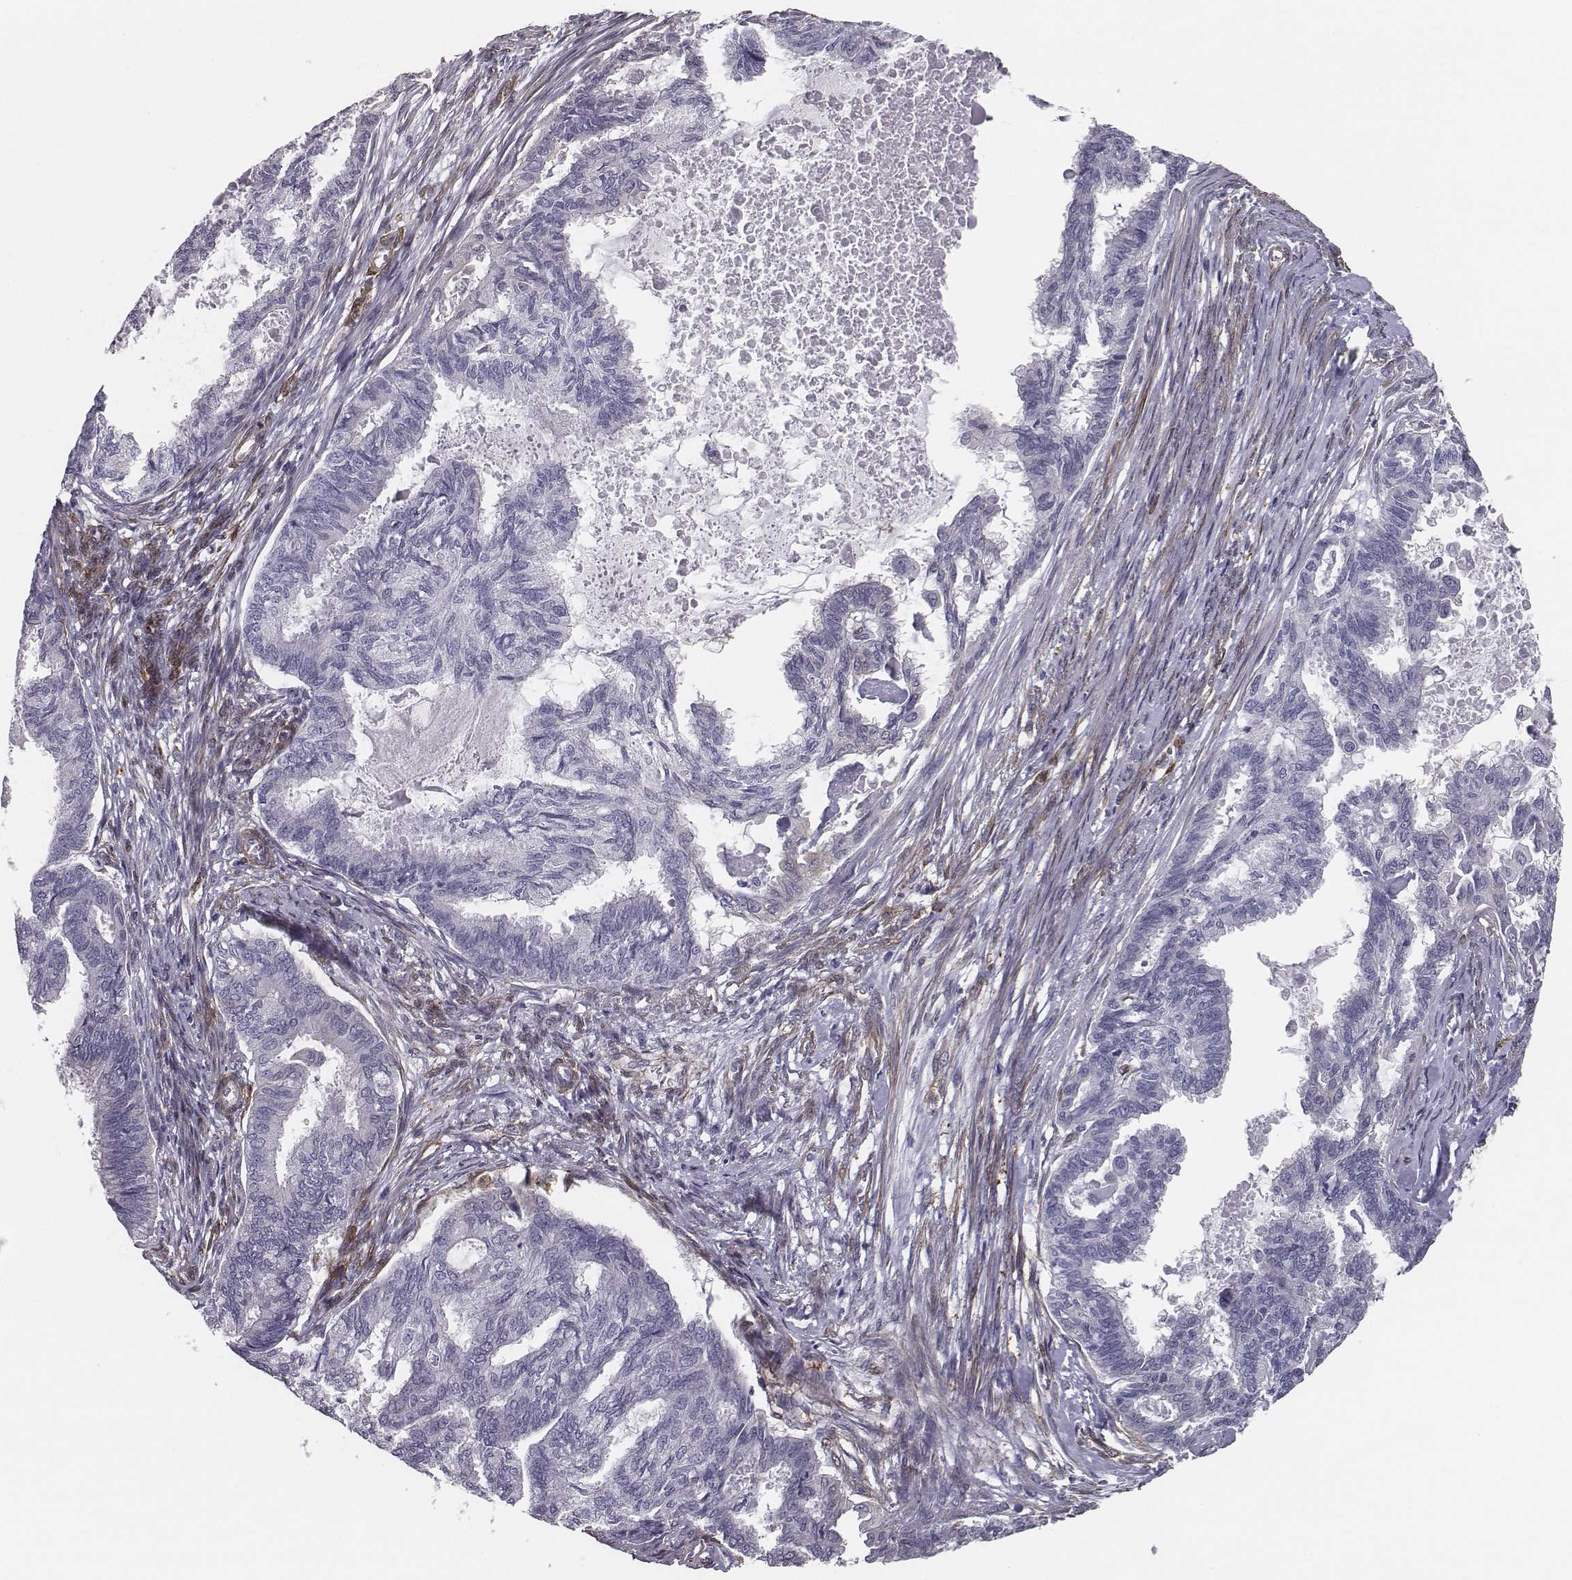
{"staining": {"intensity": "negative", "quantity": "none", "location": "none"}, "tissue": "endometrial cancer", "cell_type": "Tumor cells", "image_type": "cancer", "snomed": [{"axis": "morphology", "description": "Adenocarcinoma, NOS"}, {"axis": "topography", "description": "Endometrium"}], "caption": "Protein analysis of adenocarcinoma (endometrial) reveals no significant expression in tumor cells. (DAB immunohistochemistry (IHC) with hematoxylin counter stain).", "gene": "ISYNA1", "patient": {"sex": "female", "age": 86}}